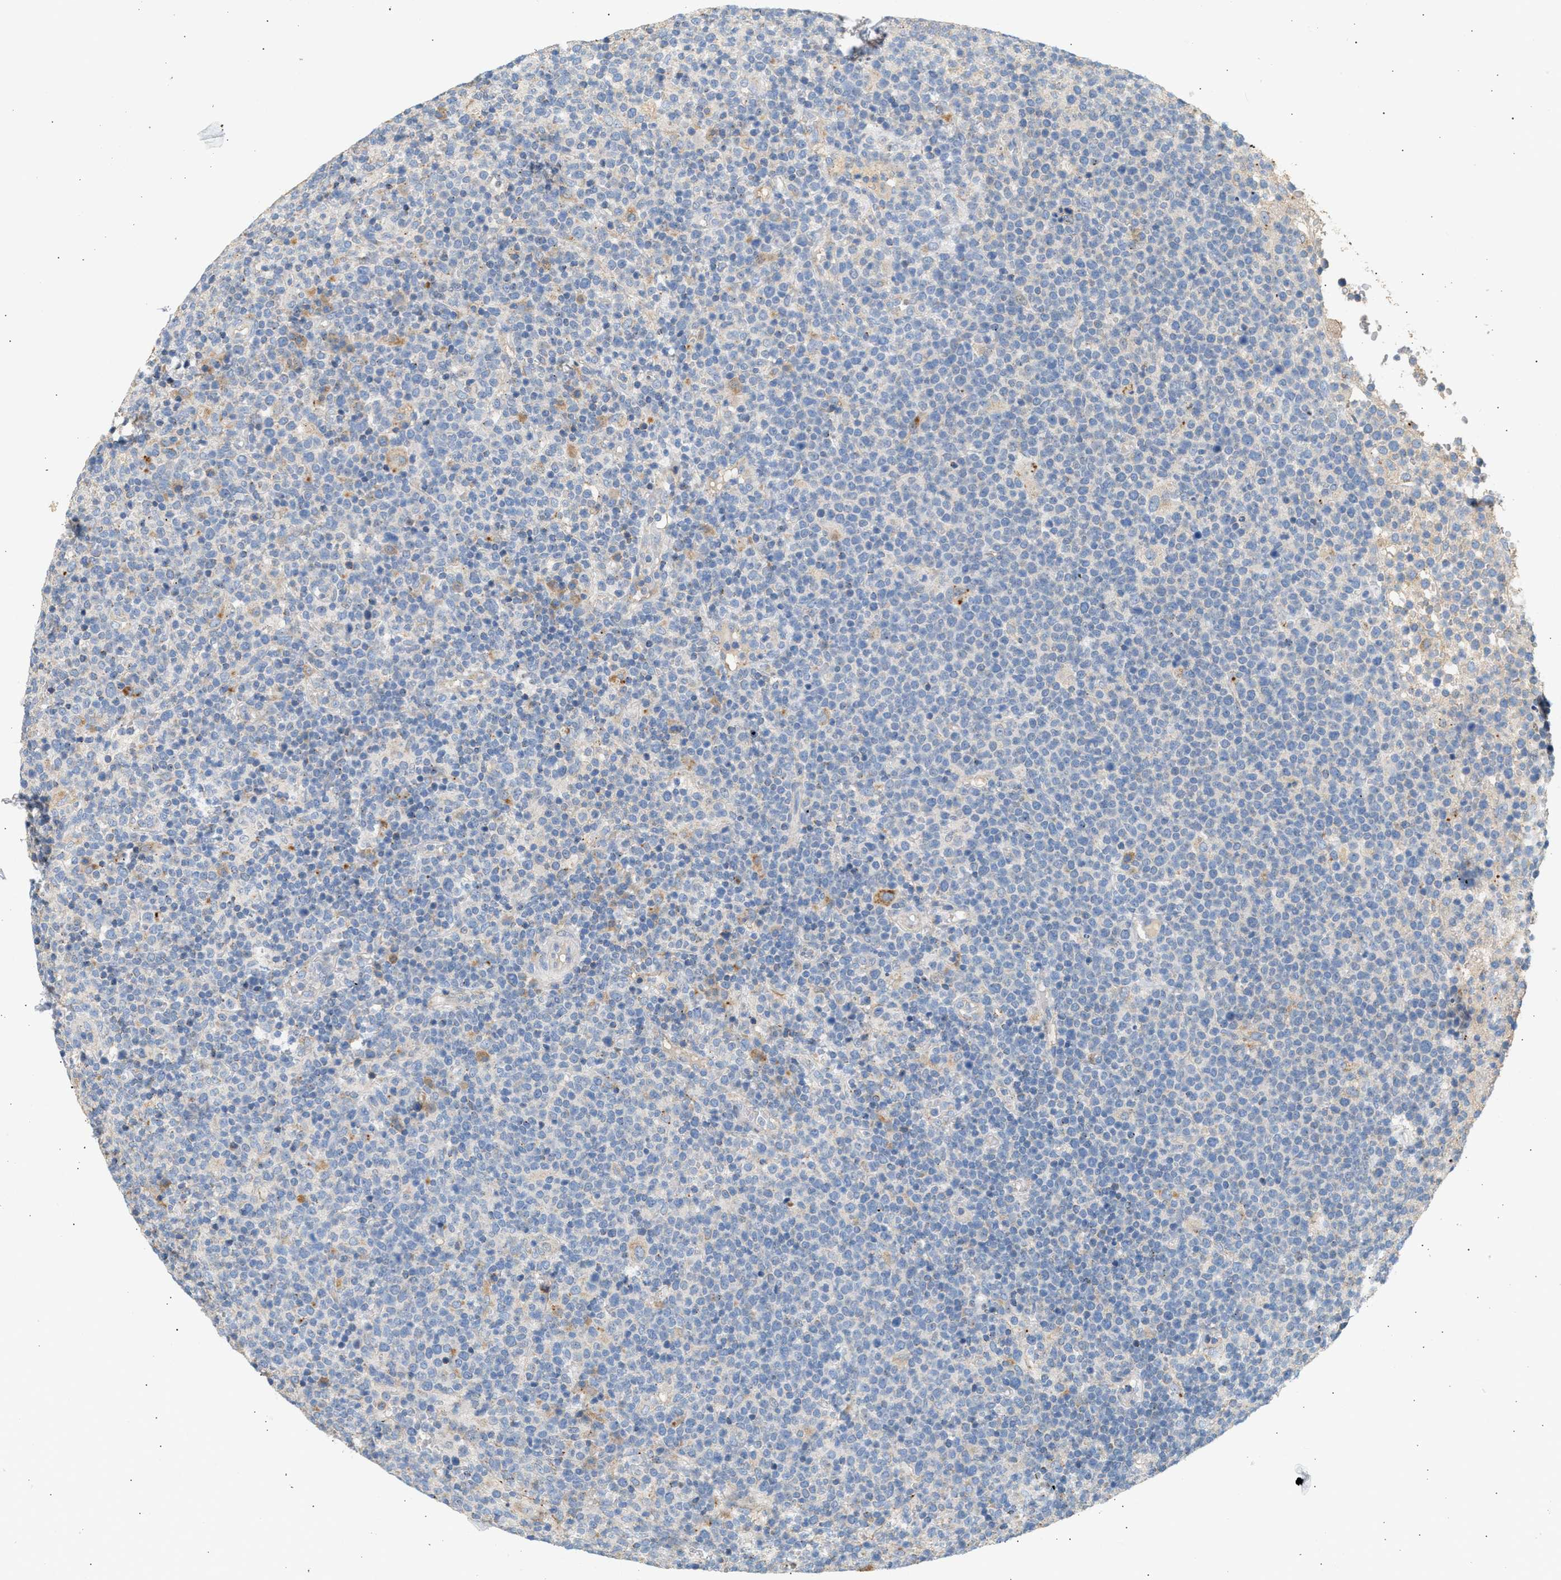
{"staining": {"intensity": "weak", "quantity": "<25%", "location": "cytoplasmic/membranous"}, "tissue": "lymphoma", "cell_type": "Tumor cells", "image_type": "cancer", "snomed": [{"axis": "morphology", "description": "Malignant lymphoma, non-Hodgkin's type, High grade"}, {"axis": "topography", "description": "Lymph node"}], "caption": "DAB (3,3'-diaminobenzidine) immunohistochemical staining of lymphoma shows no significant staining in tumor cells. Brightfield microscopy of immunohistochemistry stained with DAB (brown) and hematoxylin (blue), captured at high magnification.", "gene": "ENTHD1", "patient": {"sex": "male", "age": 61}}